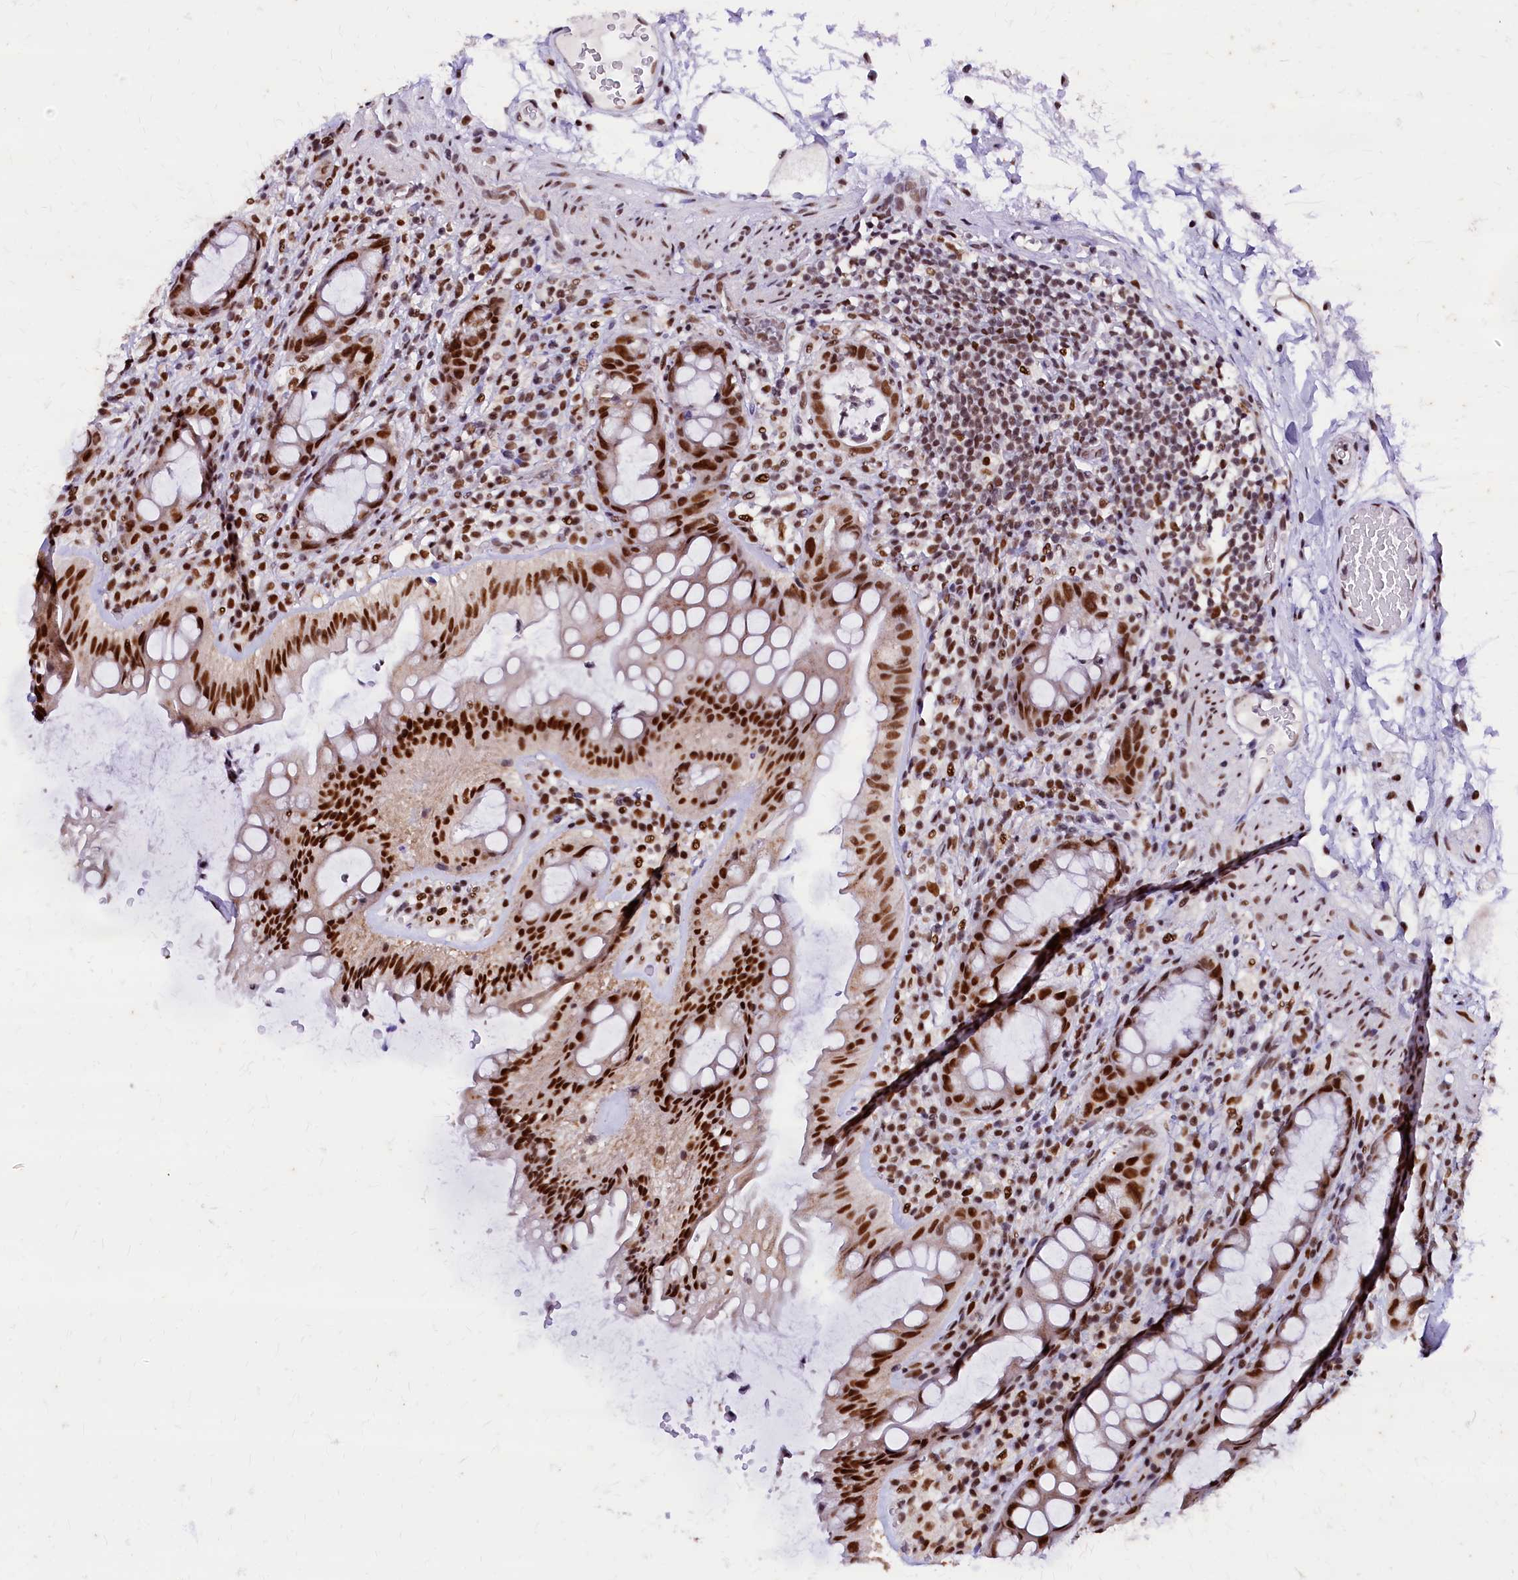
{"staining": {"intensity": "strong", "quantity": ">75%", "location": "nuclear"}, "tissue": "rectum", "cell_type": "Glandular cells", "image_type": "normal", "snomed": [{"axis": "morphology", "description": "Normal tissue, NOS"}, {"axis": "topography", "description": "Rectum"}], "caption": "Immunohistochemical staining of benign rectum shows >75% levels of strong nuclear protein positivity in about >75% of glandular cells.", "gene": "CPSF7", "patient": {"sex": "female", "age": 57}}